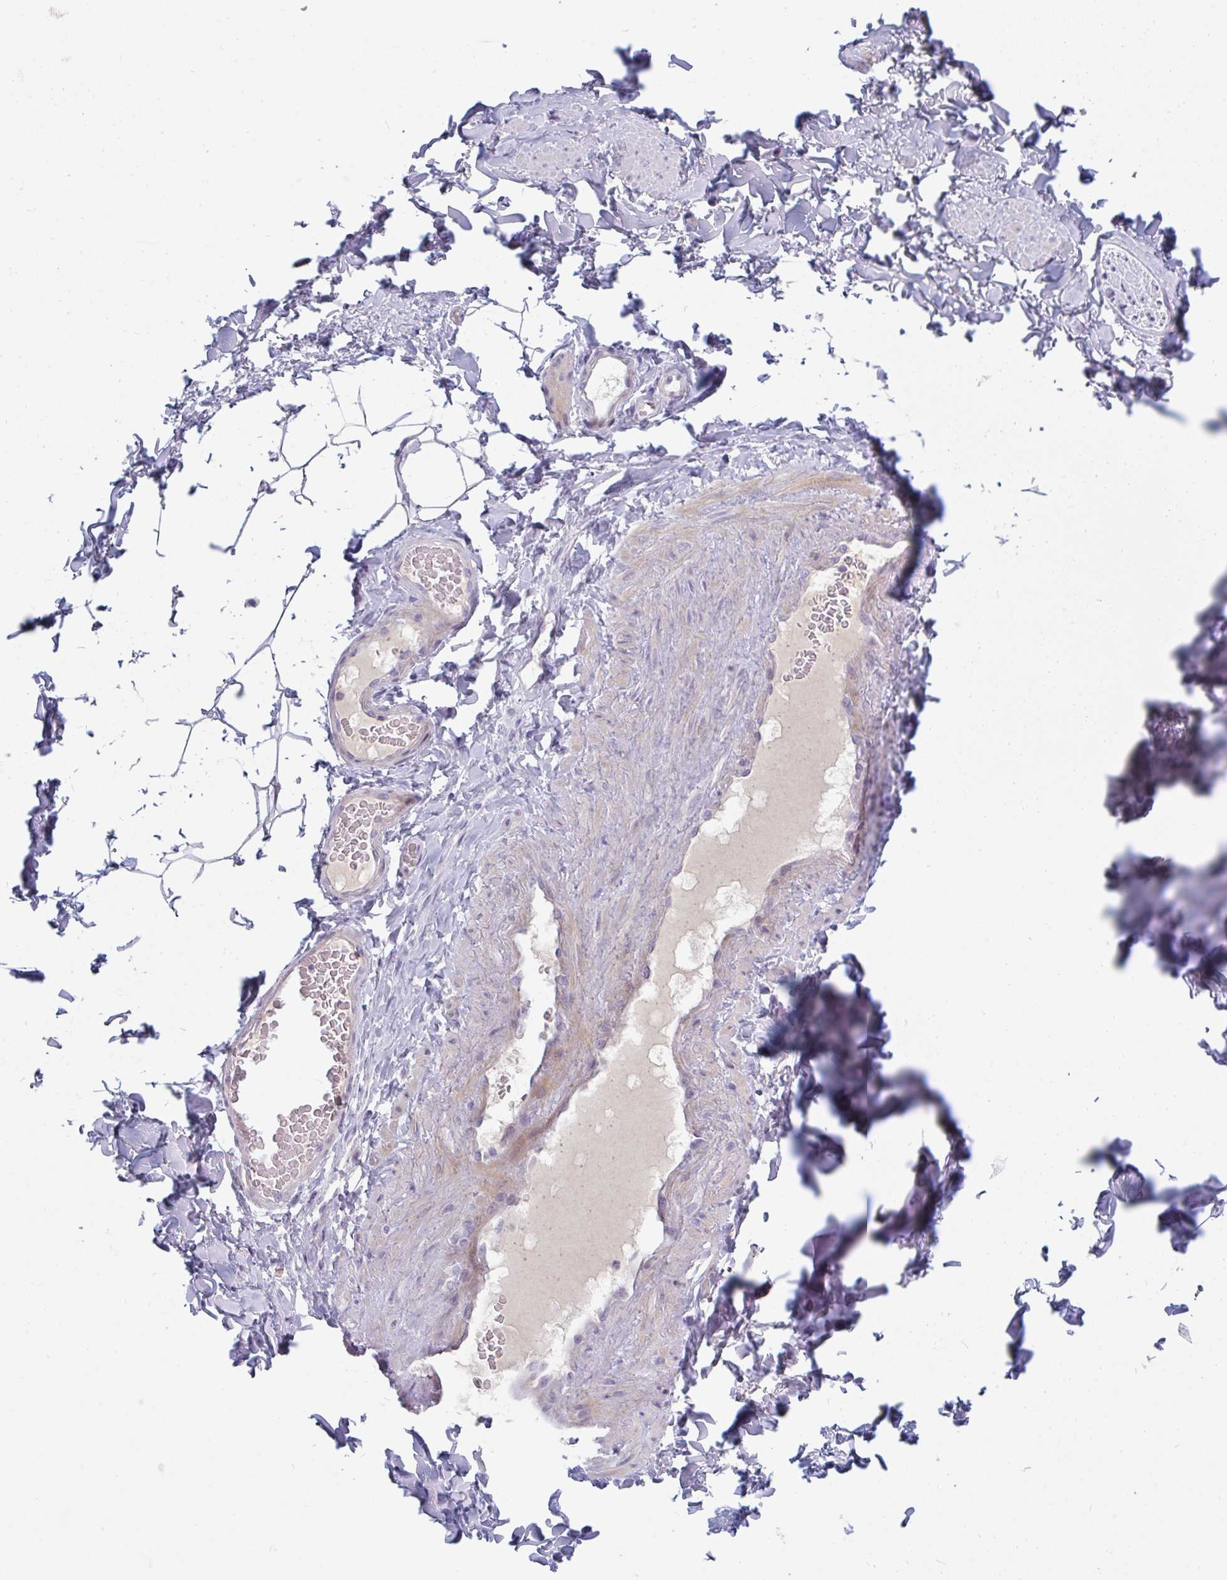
{"staining": {"intensity": "negative", "quantity": "none", "location": "none"}, "tissue": "adipose tissue", "cell_type": "Adipocytes", "image_type": "normal", "snomed": [{"axis": "morphology", "description": "Normal tissue, NOS"}, {"axis": "topography", "description": "Vascular tissue"}, {"axis": "topography", "description": "Peripheral nerve tissue"}], "caption": "Adipocytes are negative for protein expression in normal human adipose tissue. (Brightfield microscopy of DAB (3,3'-diaminobenzidine) immunohistochemistry at high magnification).", "gene": "PPFIA4", "patient": {"sex": "male", "age": 41}}